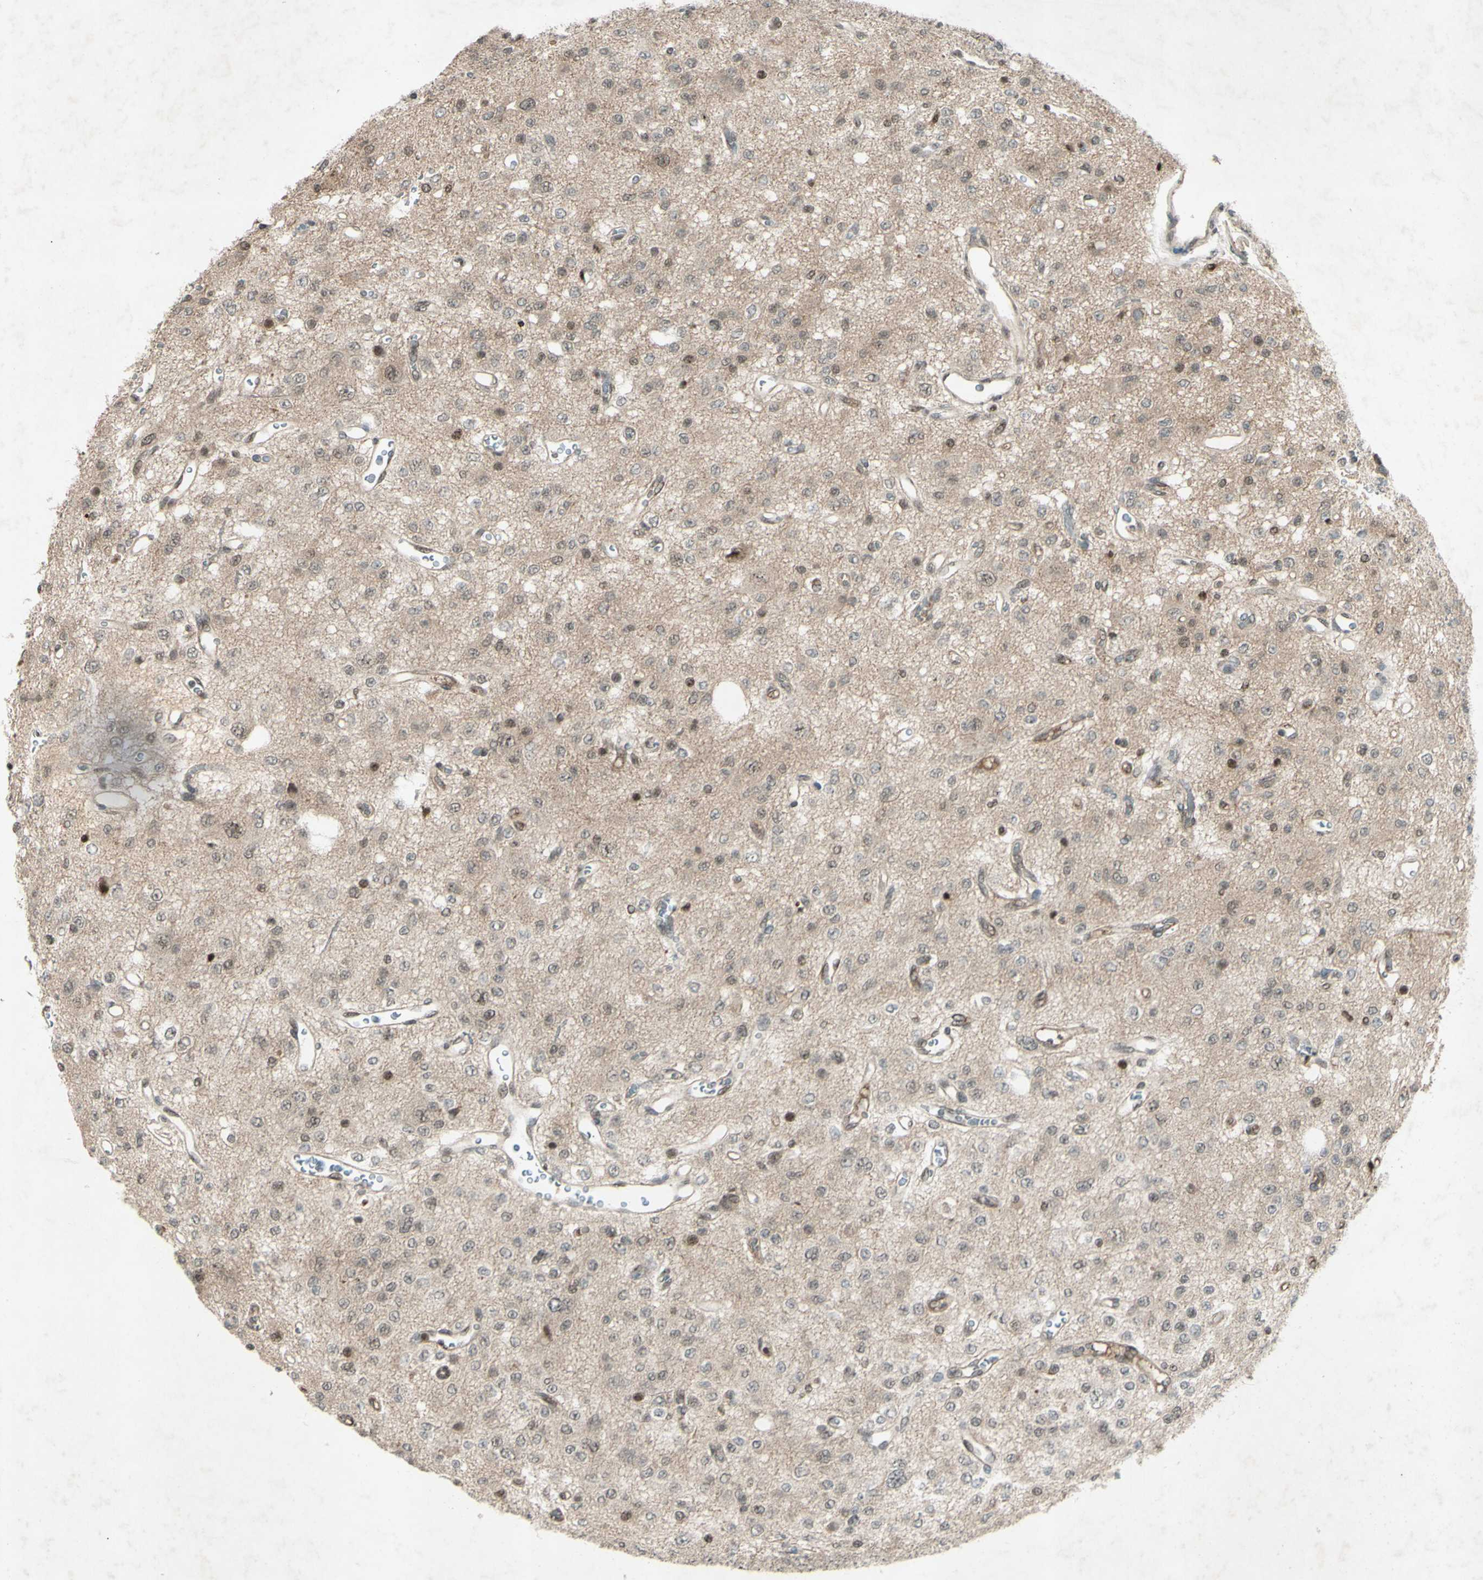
{"staining": {"intensity": "moderate", "quantity": "<25%", "location": "nuclear"}, "tissue": "glioma", "cell_type": "Tumor cells", "image_type": "cancer", "snomed": [{"axis": "morphology", "description": "Glioma, malignant, Low grade"}, {"axis": "topography", "description": "Brain"}], "caption": "High-magnification brightfield microscopy of glioma stained with DAB (3,3'-diaminobenzidine) (brown) and counterstained with hematoxylin (blue). tumor cells exhibit moderate nuclear positivity is appreciated in about<25% of cells. The protein of interest is stained brown, and the nuclei are stained in blue (DAB IHC with brightfield microscopy, high magnification).", "gene": "SNW1", "patient": {"sex": "male", "age": 38}}